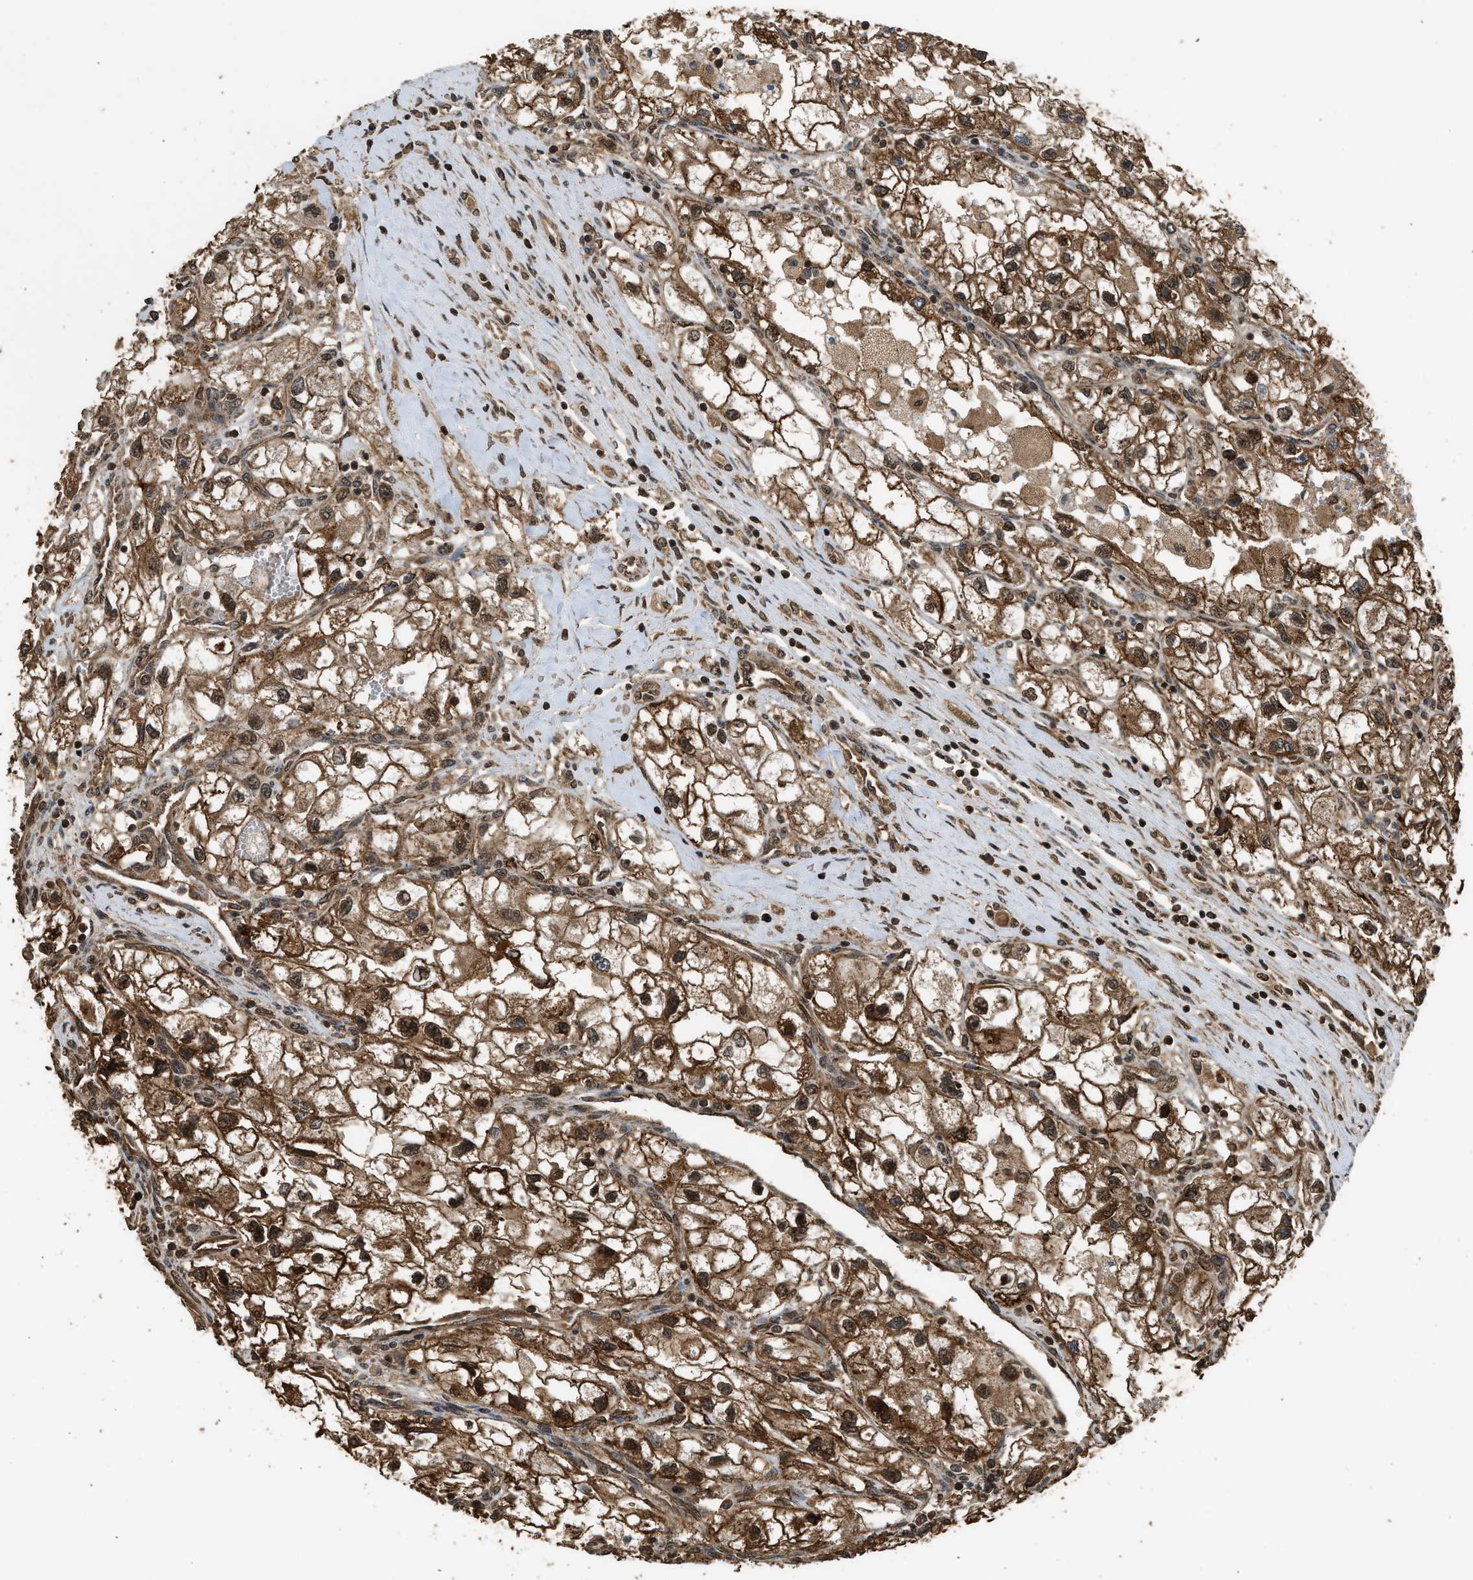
{"staining": {"intensity": "strong", "quantity": ">75%", "location": "cytoplasmic/membranous,nuclear"}, "tissue": "renal cancer", "cell_type": "Tumor cells", "image_type": "cancer", "snomed": [{"axis": "morphology", "description": "Adenocarcinoma, NOS"}, {"axis": "topography", "description": "Kidney"}], "caption": "This histopathology image reveals immunohistochemistry staining of human renal cancer (adenocarcinoma), with high strong cytoplasmic/membranous and nuclear expression in approximately >75% of tumor cells.", "gene": "MYBL2", "patient": {"sex": "female", "age": 70}}